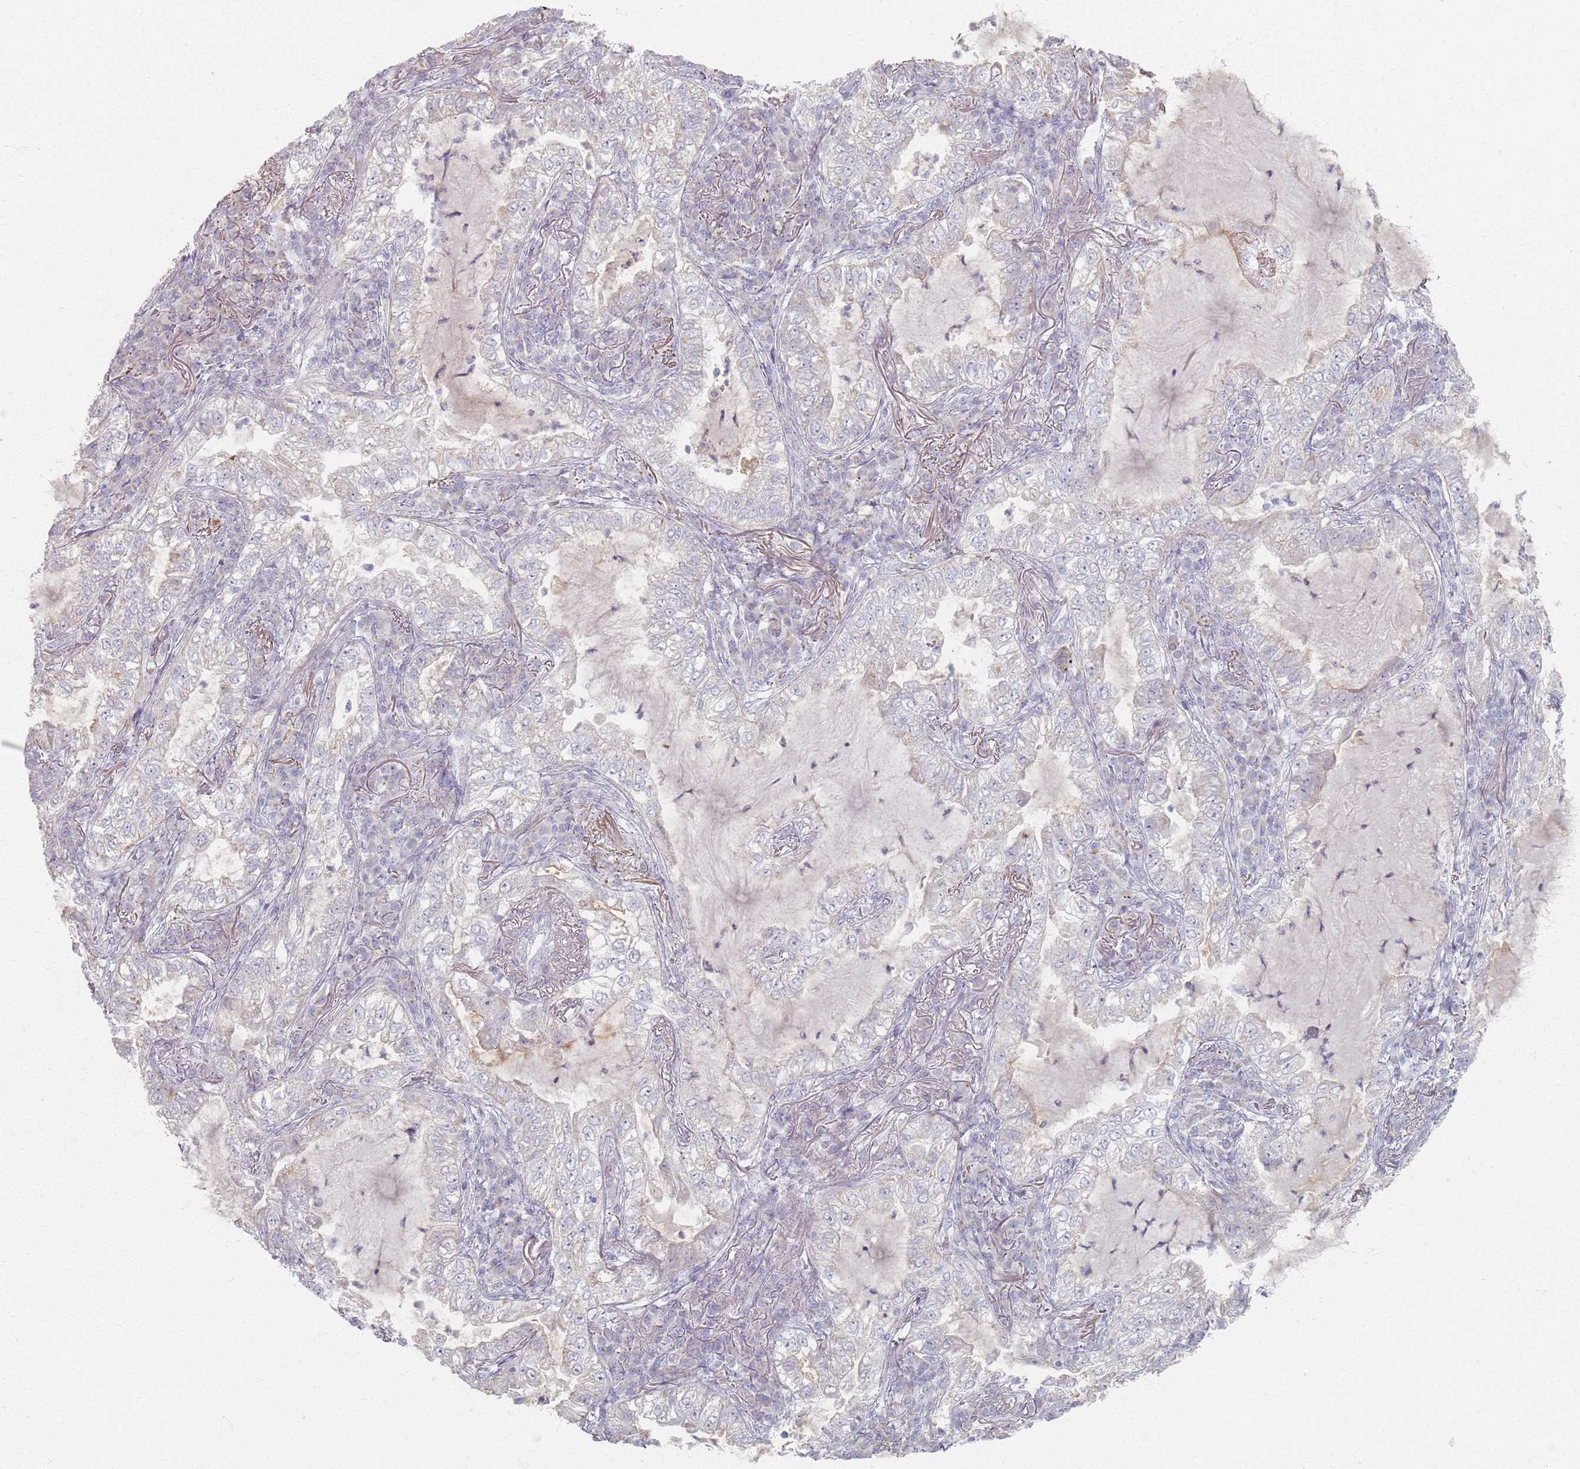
{"staining": {"intensity": "negative", "quantity": "none", "location": "none"}, "tissue": "lung cancer", "cell_type": "Tumor cells", "image_type": "cancer", "snomed": [{"axis": "morphology", "description": "Adenocarcinoma, NOS"}, {"axis": "topography", "description": "Lung"}], "caption": "Immunohistochemistry (IHC) histopathology image of human lung adenocarcinoma stained for a protein (brown), which displays no expression in tumor cells. (DAB (3,3'-diaminobenzidine) immunohistochemistry visualized using brightfield microscopy, high magnification).", "gene": "PKD2L2", "patient": {"sex": "female", "age": 73}}